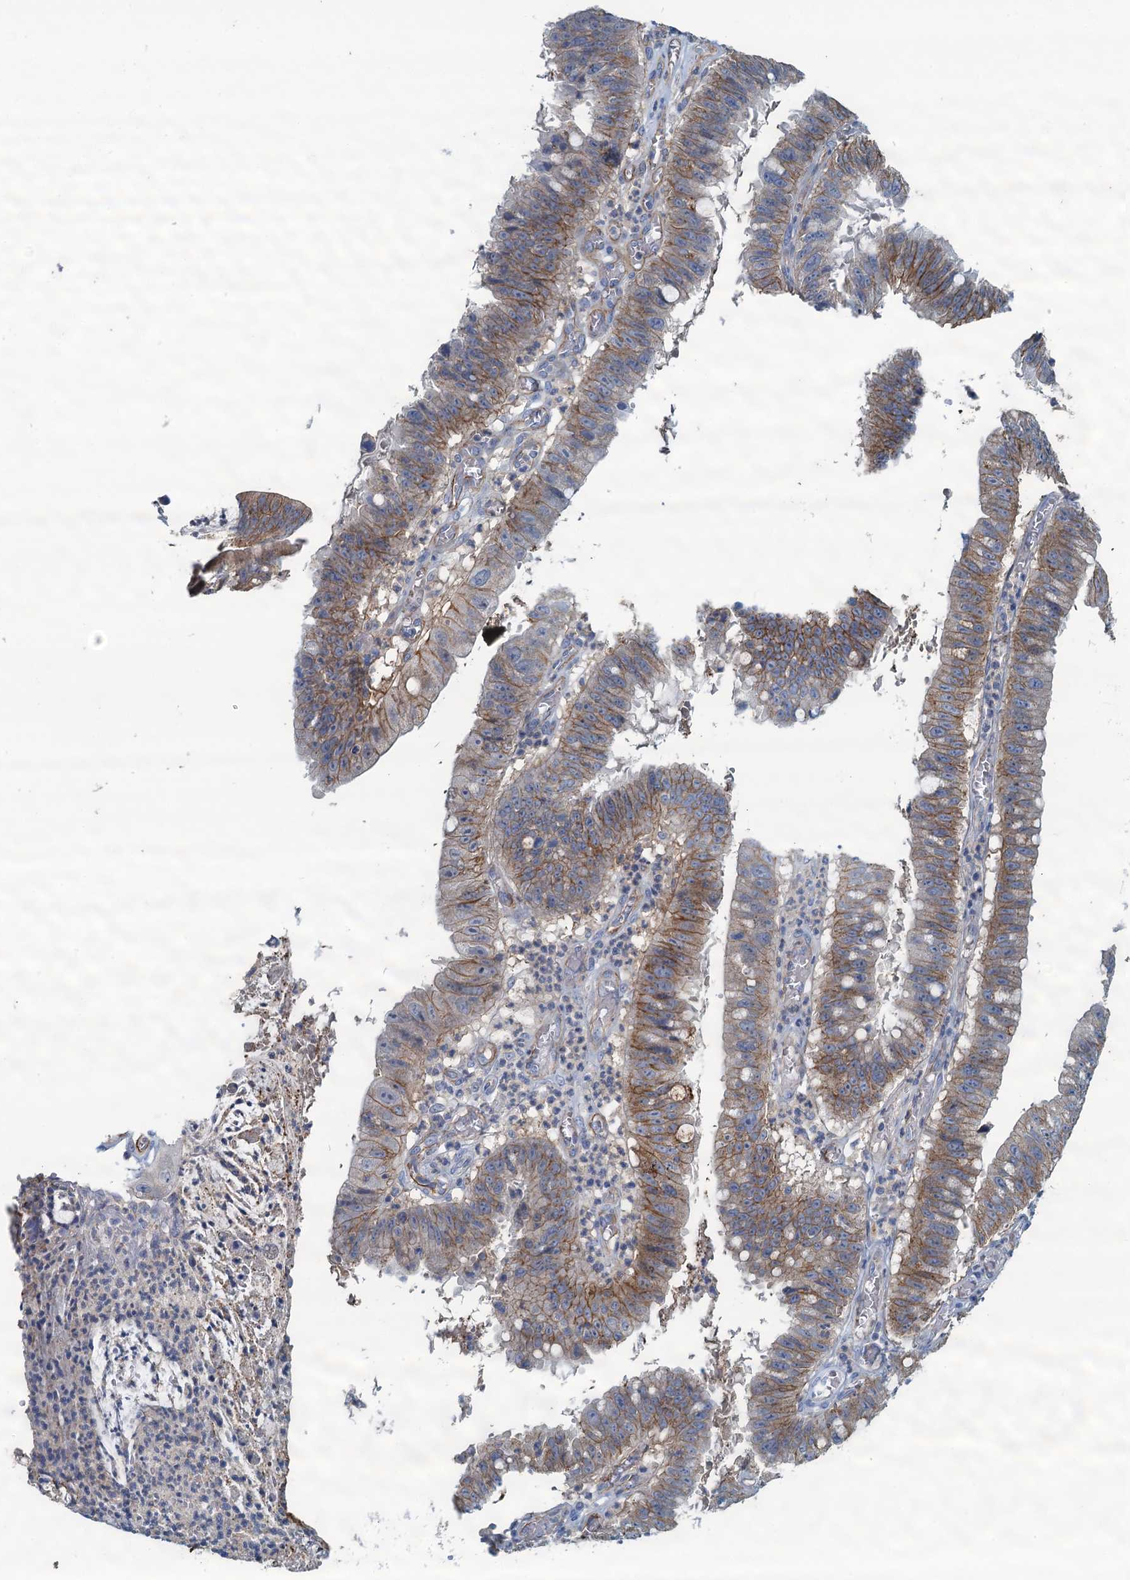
{"staining": {"intensity": "moderate", "quantity": "25%-75%", "location": "cytoplasmic/membranous"}, "tissue": "stomach cancer", "cell_type": "Tumor cells", "image_type": "cancer", "snomed": [{"axis": "morphology", "description": "Adenocarcinoma, NOS"}, {"axis": "topography", "description": "Stomach"}], "caption": "Human stomach cancer (adenocarcinoma) stained for a protein (brown) shows moderate cytoplasmic/membranous positive positivity in about 25%-75% of tumor cells.", "gene": "THAP10", "patient": {"sex": "male", "age": 59}}